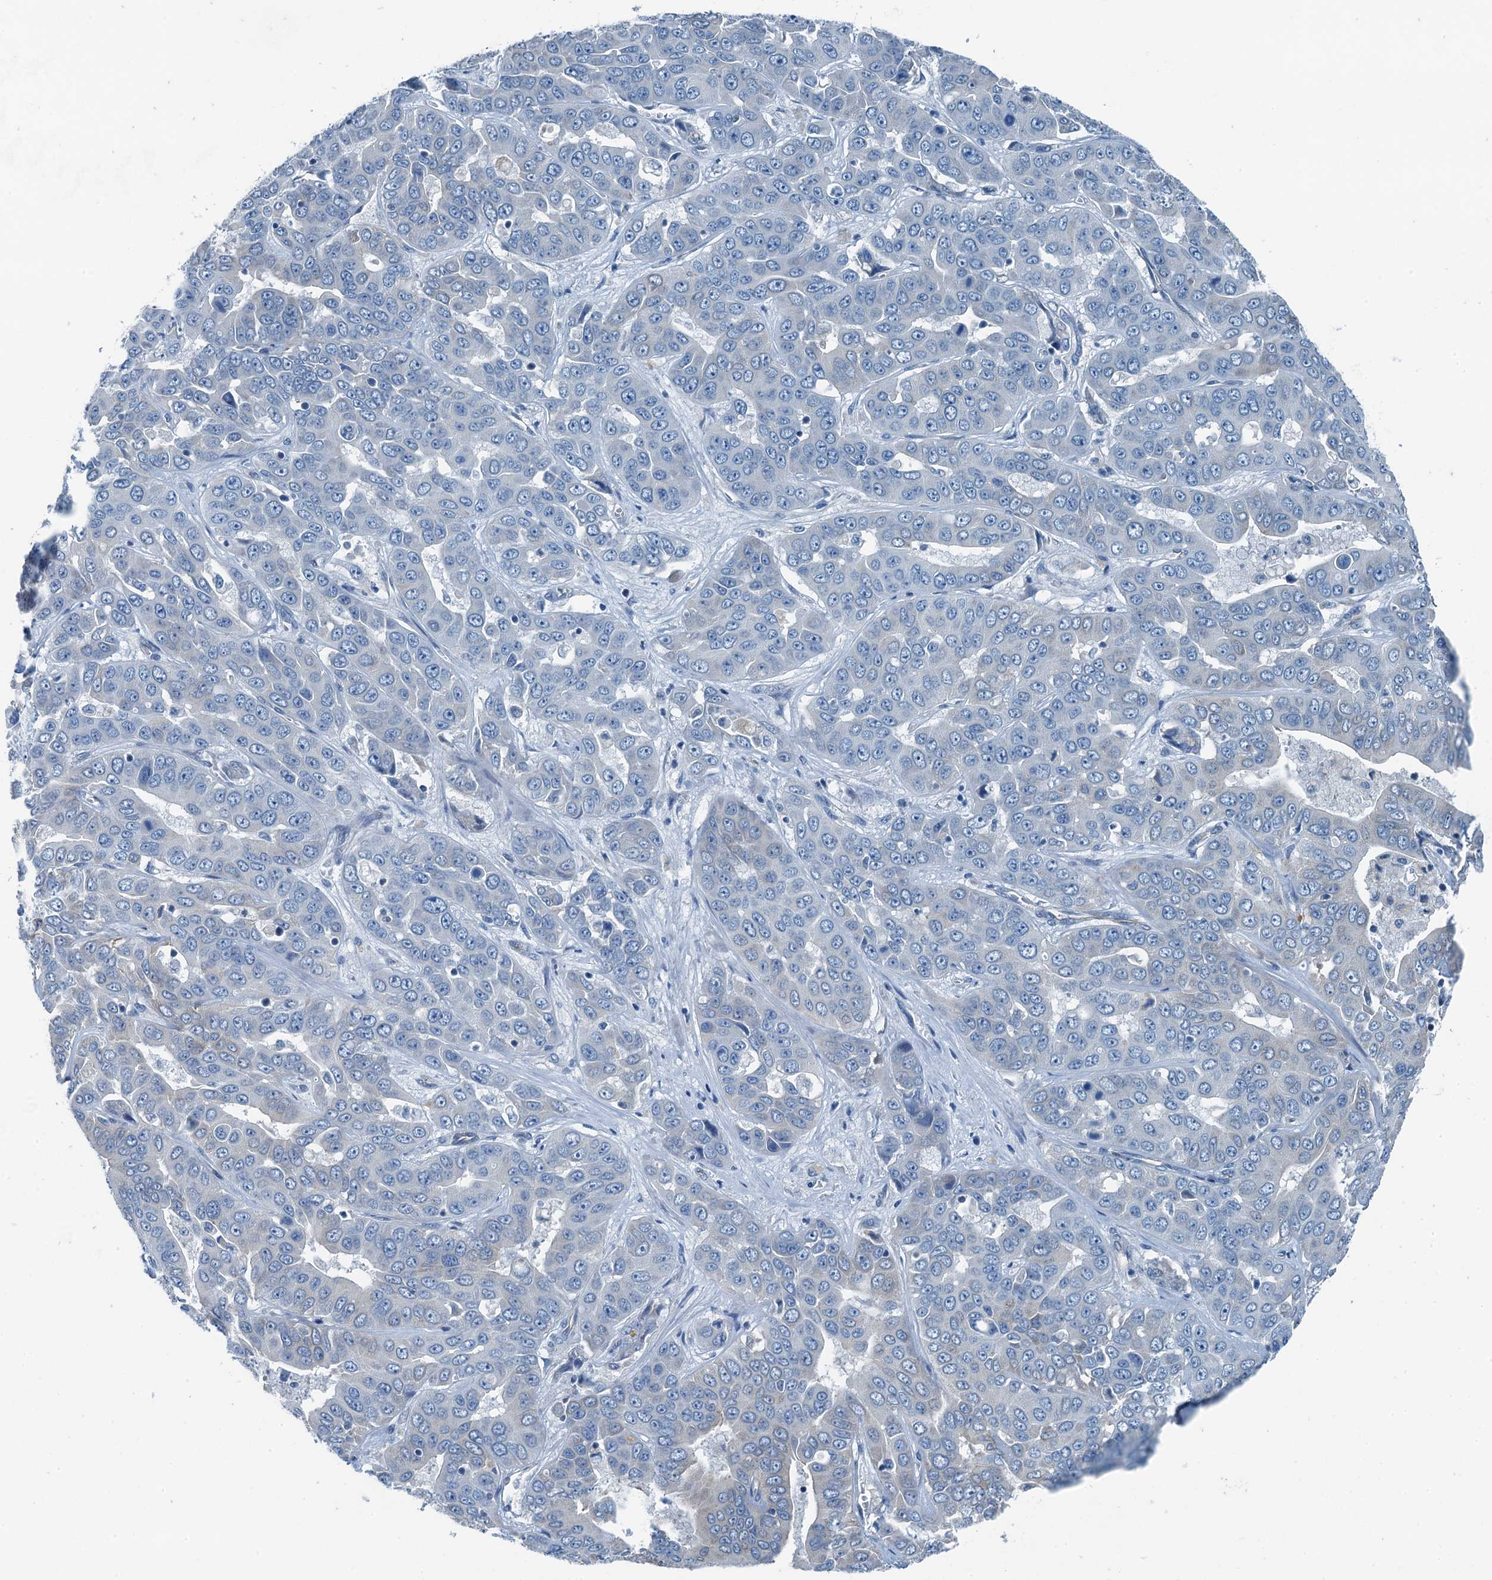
{"staining": {"intensity": "negative", "quantity": "none", "location": "none"}, "tissue": "liver cancer", "cell_type": "Tumor cells", "image_type": "cancer", "snomed": [{"axis": "morphology", "description": "Cholangiocarcinoma"}, {"axis": "topography", "description": "Liver"}], "caption": "This is a image of immunohistochemistry (IHC) staining of liver cancer, which shows no expression in tumor cells.", "gene": "GFOD2", "patient": {"sex": "female", "age": 52}}